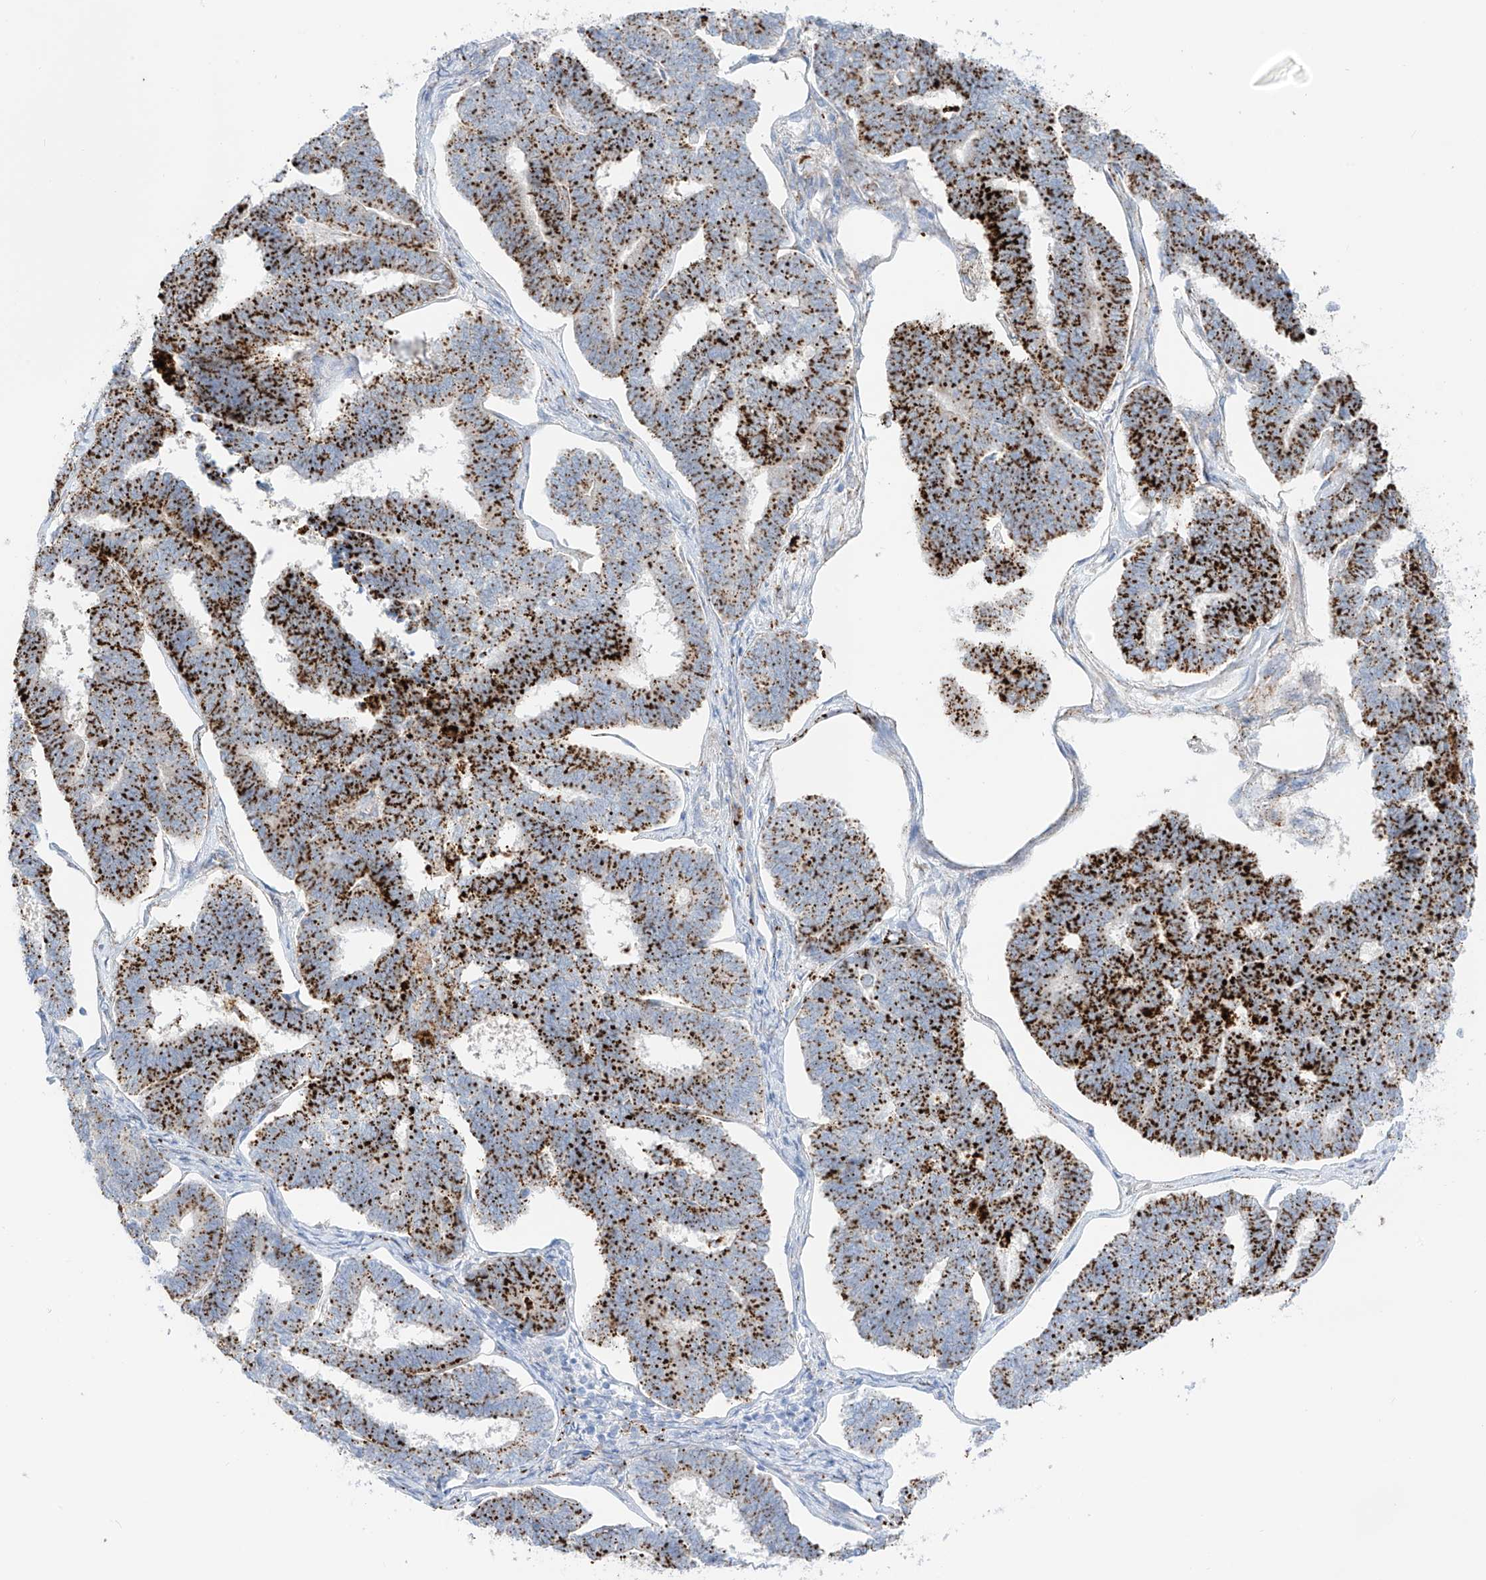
{"staining": {"intensity": "strong", "quantity": ">75%", "location": "cytoplasmic/membranous"}, "tissue": "endometrial cancer", "cell_type": "Tumor cells", "image_type": "cancer", "snomed": [{"axis": "morphology", "description": "Adenocarcinoma, NOS"}, {"axis": "topography", "description": "Endometrium"}], "caption": "Endometrial cancer stained with immunohistochemistry (IHC) shows strong cytoplasmic/membranous staining in approximately >75% of tumor cells.", "gene": "PSPH", "patient": {"sex": "female", "age": 70}}